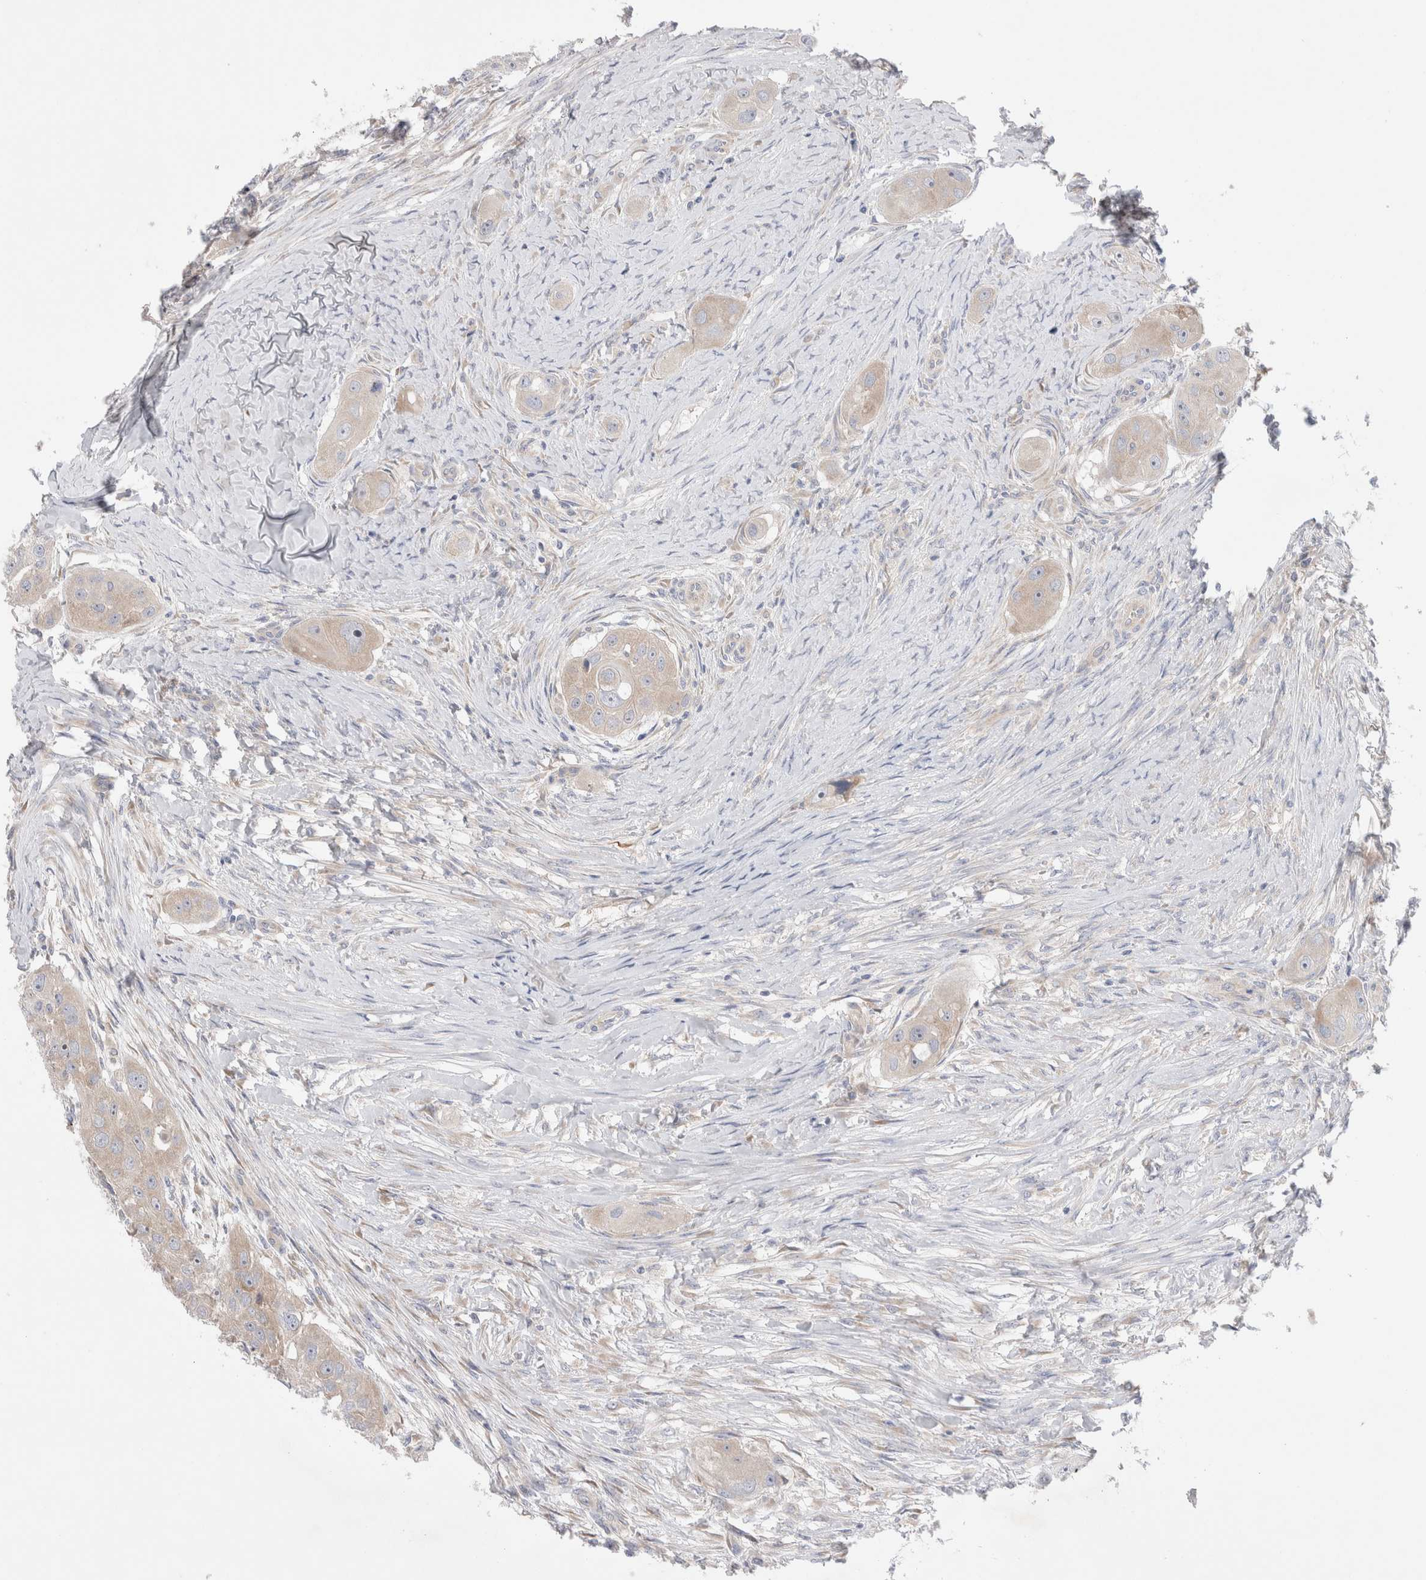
{"staining": {"intensity": "weak", "quantity": "25%-75%", "location": "cytoplasmic/membranous"}, "tissue": "head and neck cancer", "cell_type": "Tumor cells", "image_type": "cancer", "snomed": [{"axis": "morphology", "description": "Normal tissue, NOS"}, {"axis": "morphology", "description": "Squamous cell carcinoma, NOS"}, {"axis": "topography", "description": "Skeletal muscle"}, {"axis": "topography", "description": "Head-Neck"}], "caption": "High-magnification brightfield microscopy of squamous cell carcinoma (head and neck) stained with DAB (3,3'-diaminobenzidine) (brown) and counterstained with hematoxylin (blue). tumor cells exhibit weak cytoplasmic/membranous positivity is seen in about25%-75% of cells. The protein is stained brown, and the nuclei are stained in blue (DAB (3,3'-diaminobenzidine) IHC with brightfield microscopy, high magnification).", "gene": "RBM12B", "patient": {"sex": "male", "age": 51}}